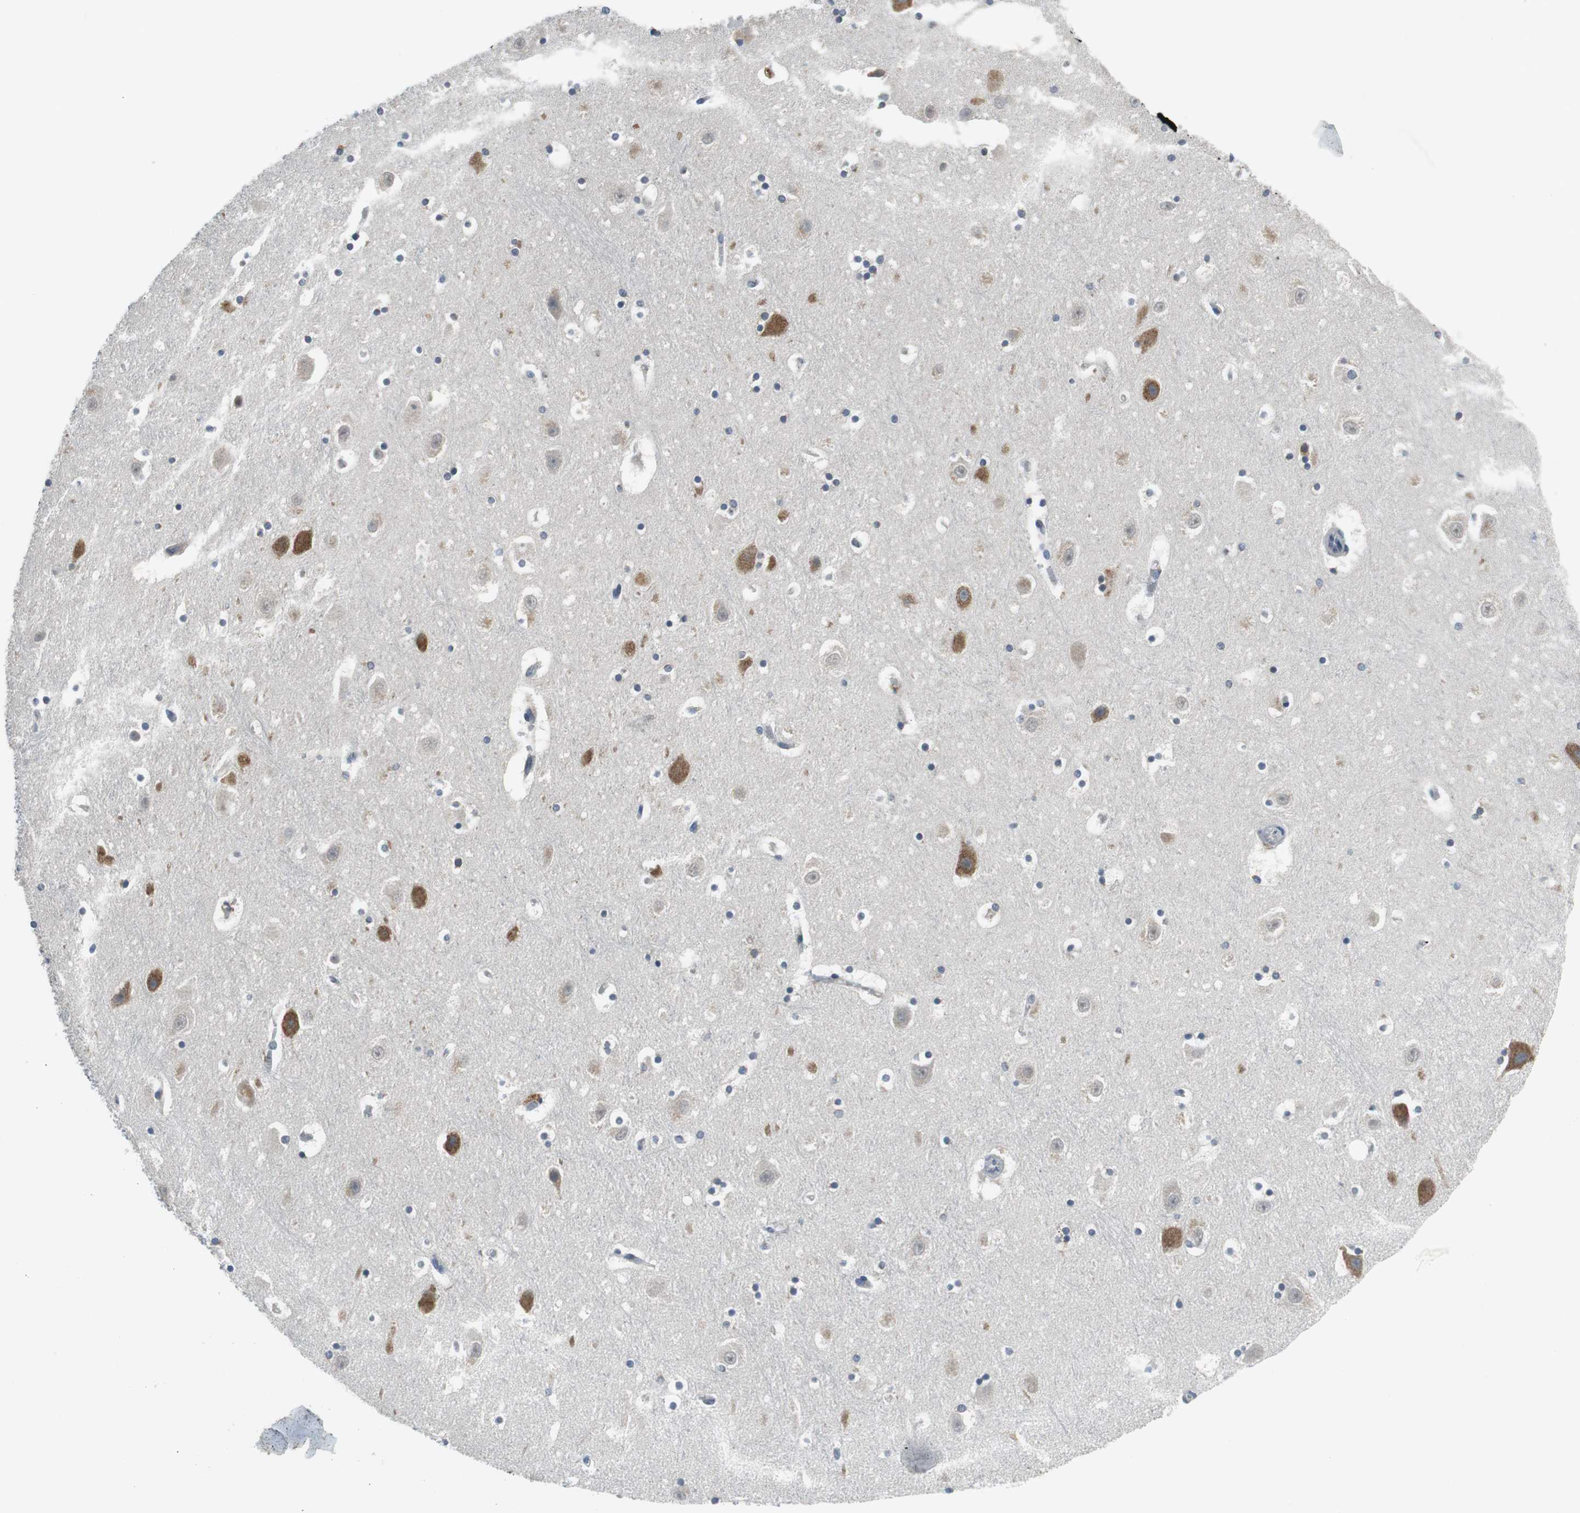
{"staining": {"intensity": "negative", "quantity": "none", "location": "none"}, "tissue": "hippocampus", "cell_type": "Glial cells", "image_type": "normal", "snomed": [{"axis": "morphology", "description": "Normal tissue, NOS"}, {"axis": "topography", "description": "Hippocampus"}], "caption": "This histopathology image is of unremarkable hippocampus stained with immunohistochemistry to label a protein in brown with the nuclei are counter-stained blue. There is no expression in glial cells. The staining was performed using DAB to visualize the protein expression in brown, while the nuclei were stained in blue with hematoxylin (Magnification: 20x).", "gene": "PLAA", "patient": {"sex": "male", "age": 45}}